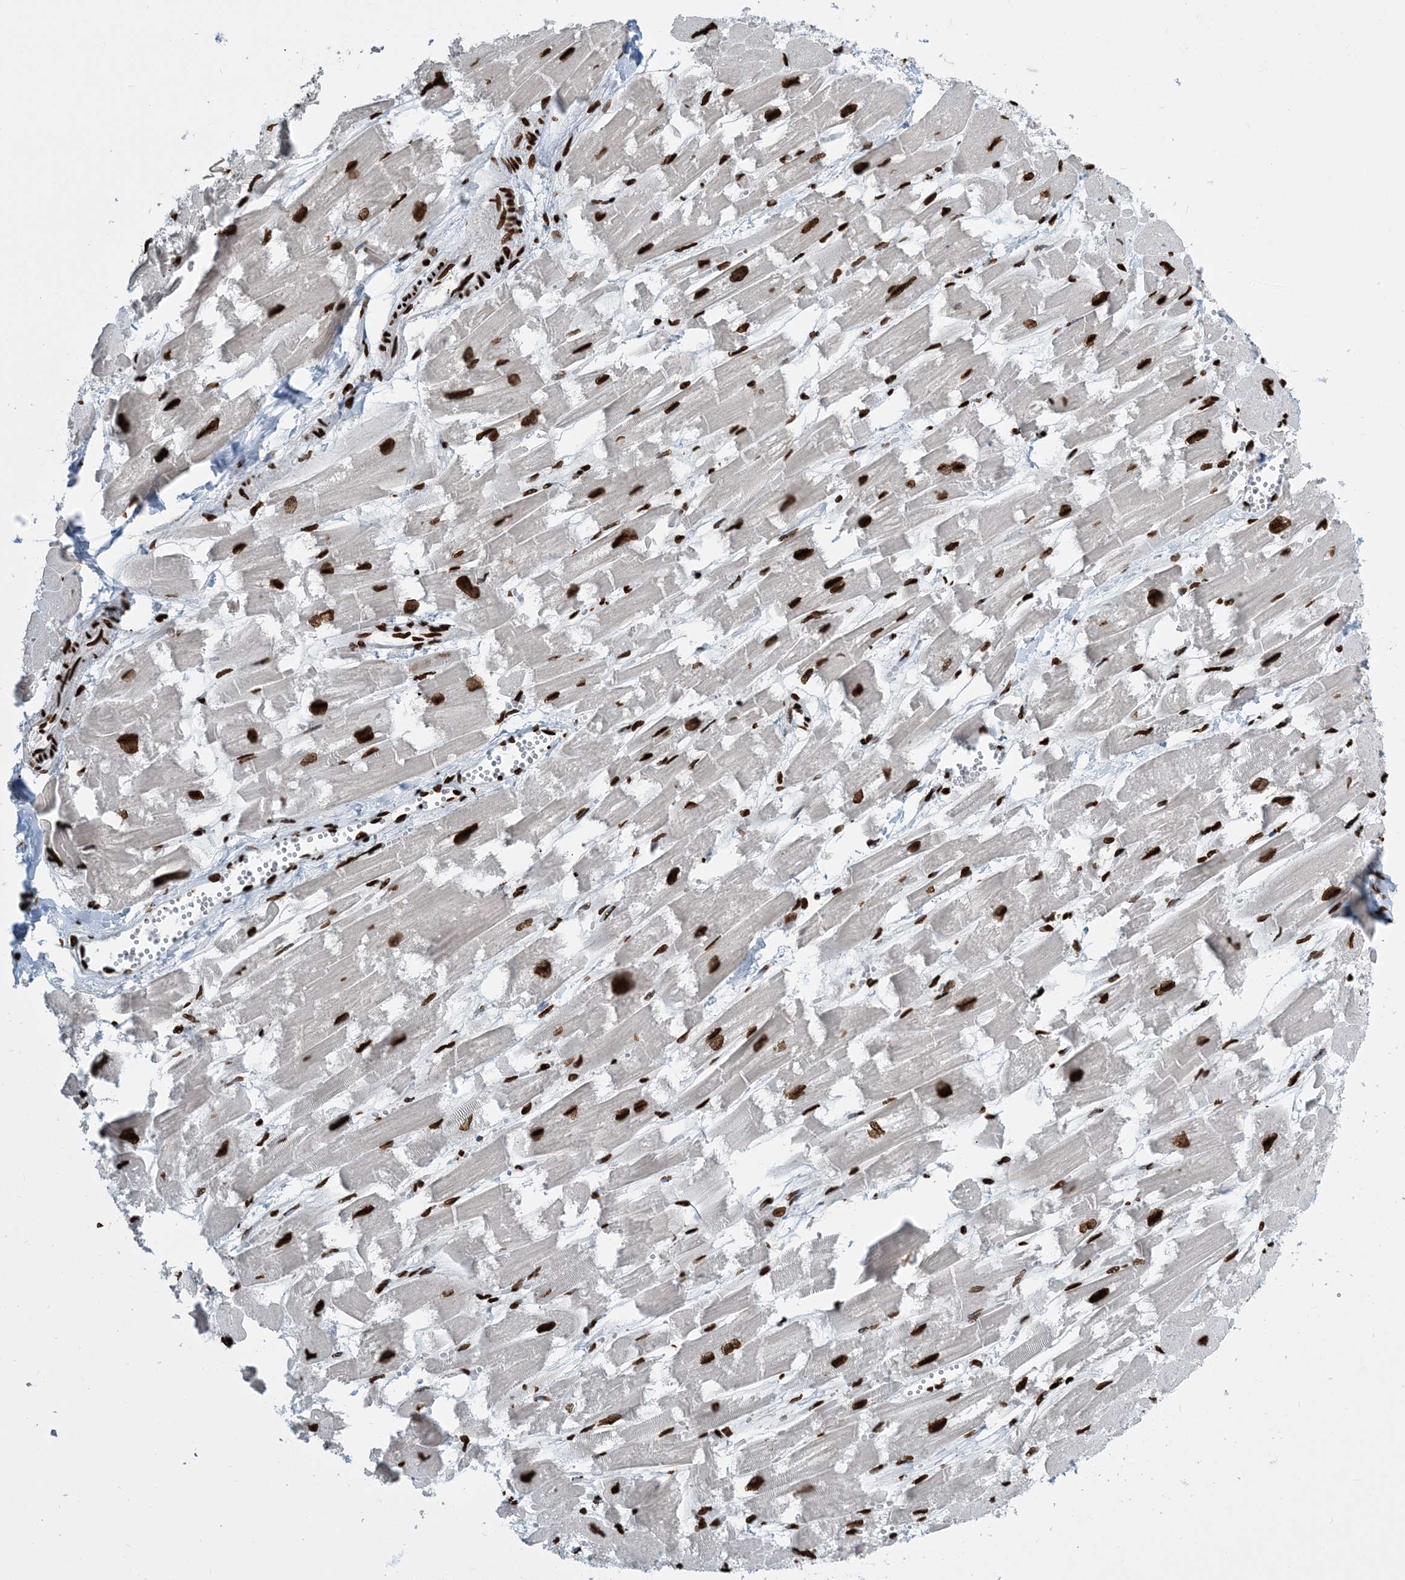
{"staining": {"intensity": "strong", "quantity": ">75%", "location": "nuclear"}, "tissue": "heart muscle", "cell_type": "Cardiomyocytes", "image_type": "normal", "snomed": [{"axis": "morphology", "description": "Normal tissue, NOS"}, {"axis": "topography", "description": "Heart"}], "caption": "Protein expression analysis of normal heart muscle displays strong nuclear staining in about >75% of cardiomyocytes. (DAB (3,3'-diaminobenzidine) IHC with brightfield microscopy, high magnification).", "gene": "H3", "patient": {"sex": "male", "age": 54}}